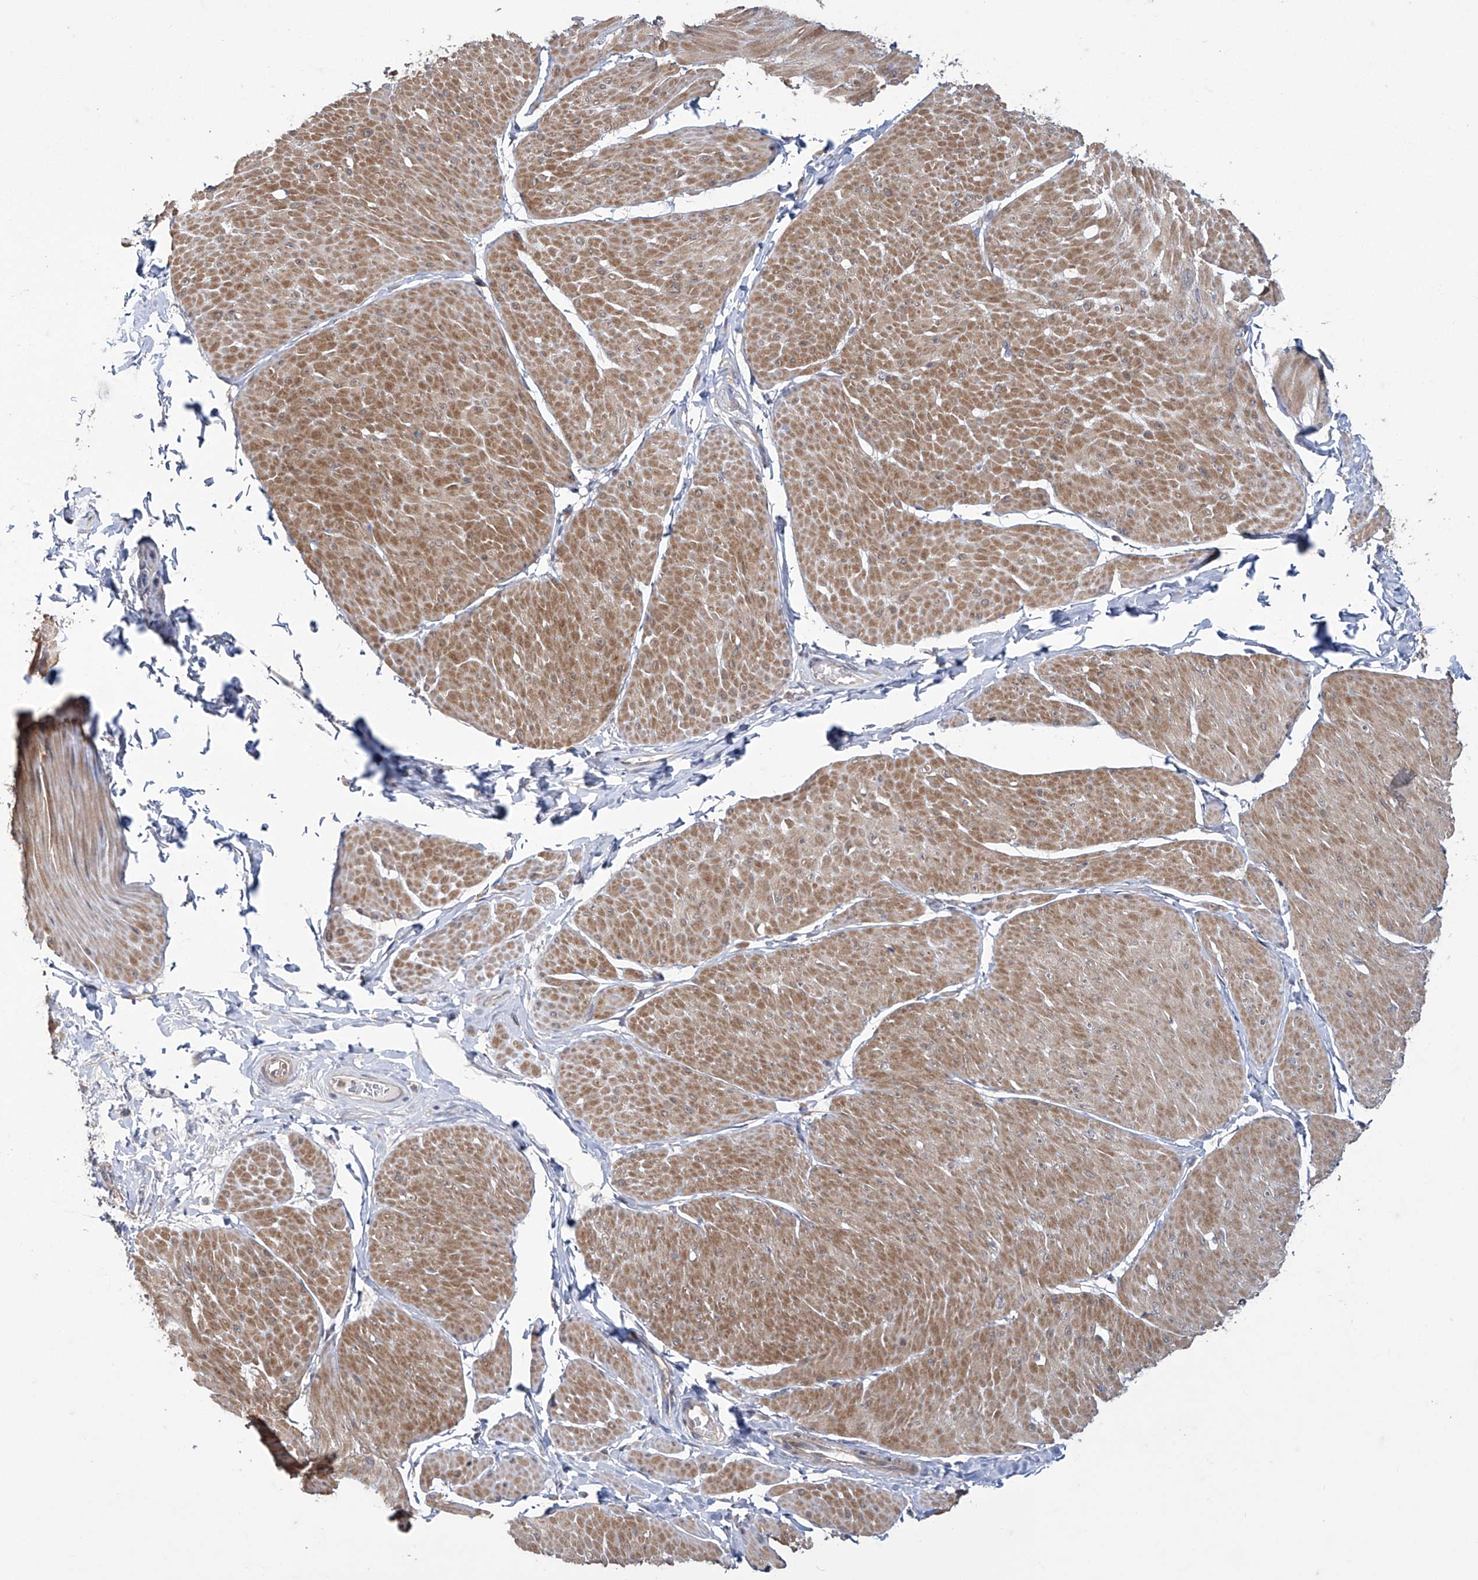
{"staining": {"intensity": "moderate", "quantity": ">75%", "location": "cytoplasmic/membranous"}, "tissue": "smooth muscle", "cell_type": "Smooth muscle cells", "image_type": "normal", "snomed": [{"axis": "morphology", "description": "Urothelial carcinoma, High grade"}, {"axis": "topography", "description": "Urinary bladder"}], "caption": "A high-resolution photomicrograph shows immunohistochemistry (IHC) staining of unremarkable smooth muscle, which shows moderate cytoplasmic/membranous expression in about >75% of smooth muscle cells. Nuclei are stained in blue.", "gene": "TRIM60", "patient": {"sex": "male", "age": 46}}